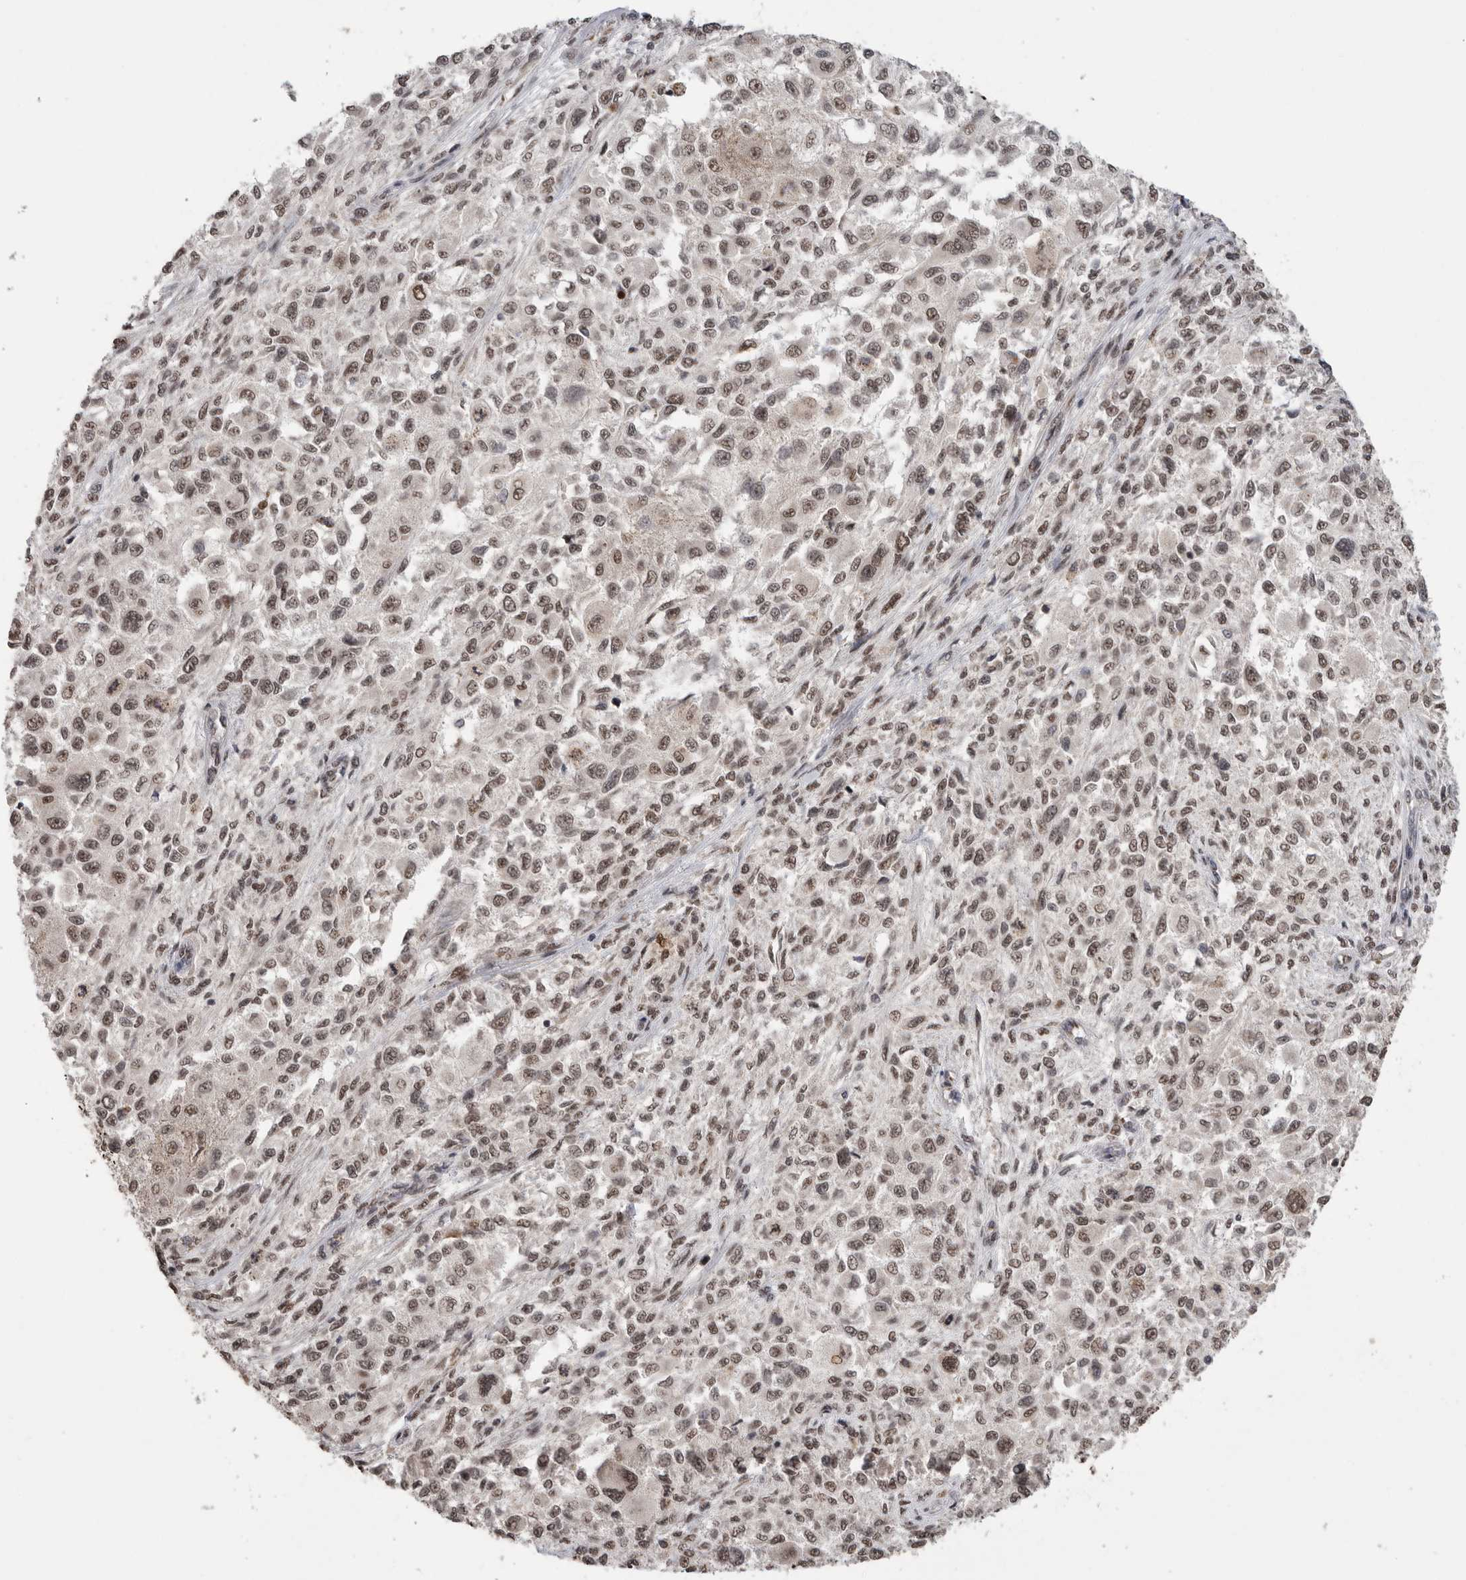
{"staining": {"intensity": "weak", "quantity": ">75%", "location": "nuclear"}, "tissue": "melanoma", "cell_type": "Tumor cells", "image_type": "cancer", "snomed": [{"axis": "morphology", "description": "Necrosis, NOS"}, {"axis": "morphology", "description": "Malignant melanoma, NOS"}, {"axis": "topography", "description": "Skin"}], "caption": "About >75% of tumor cells in human melanoma display weak nuclear protein staining as visualized by brown immunohistochemical staining.", "gene": "PPP1R10", "patient": {"sex": "female", "age": 87}}